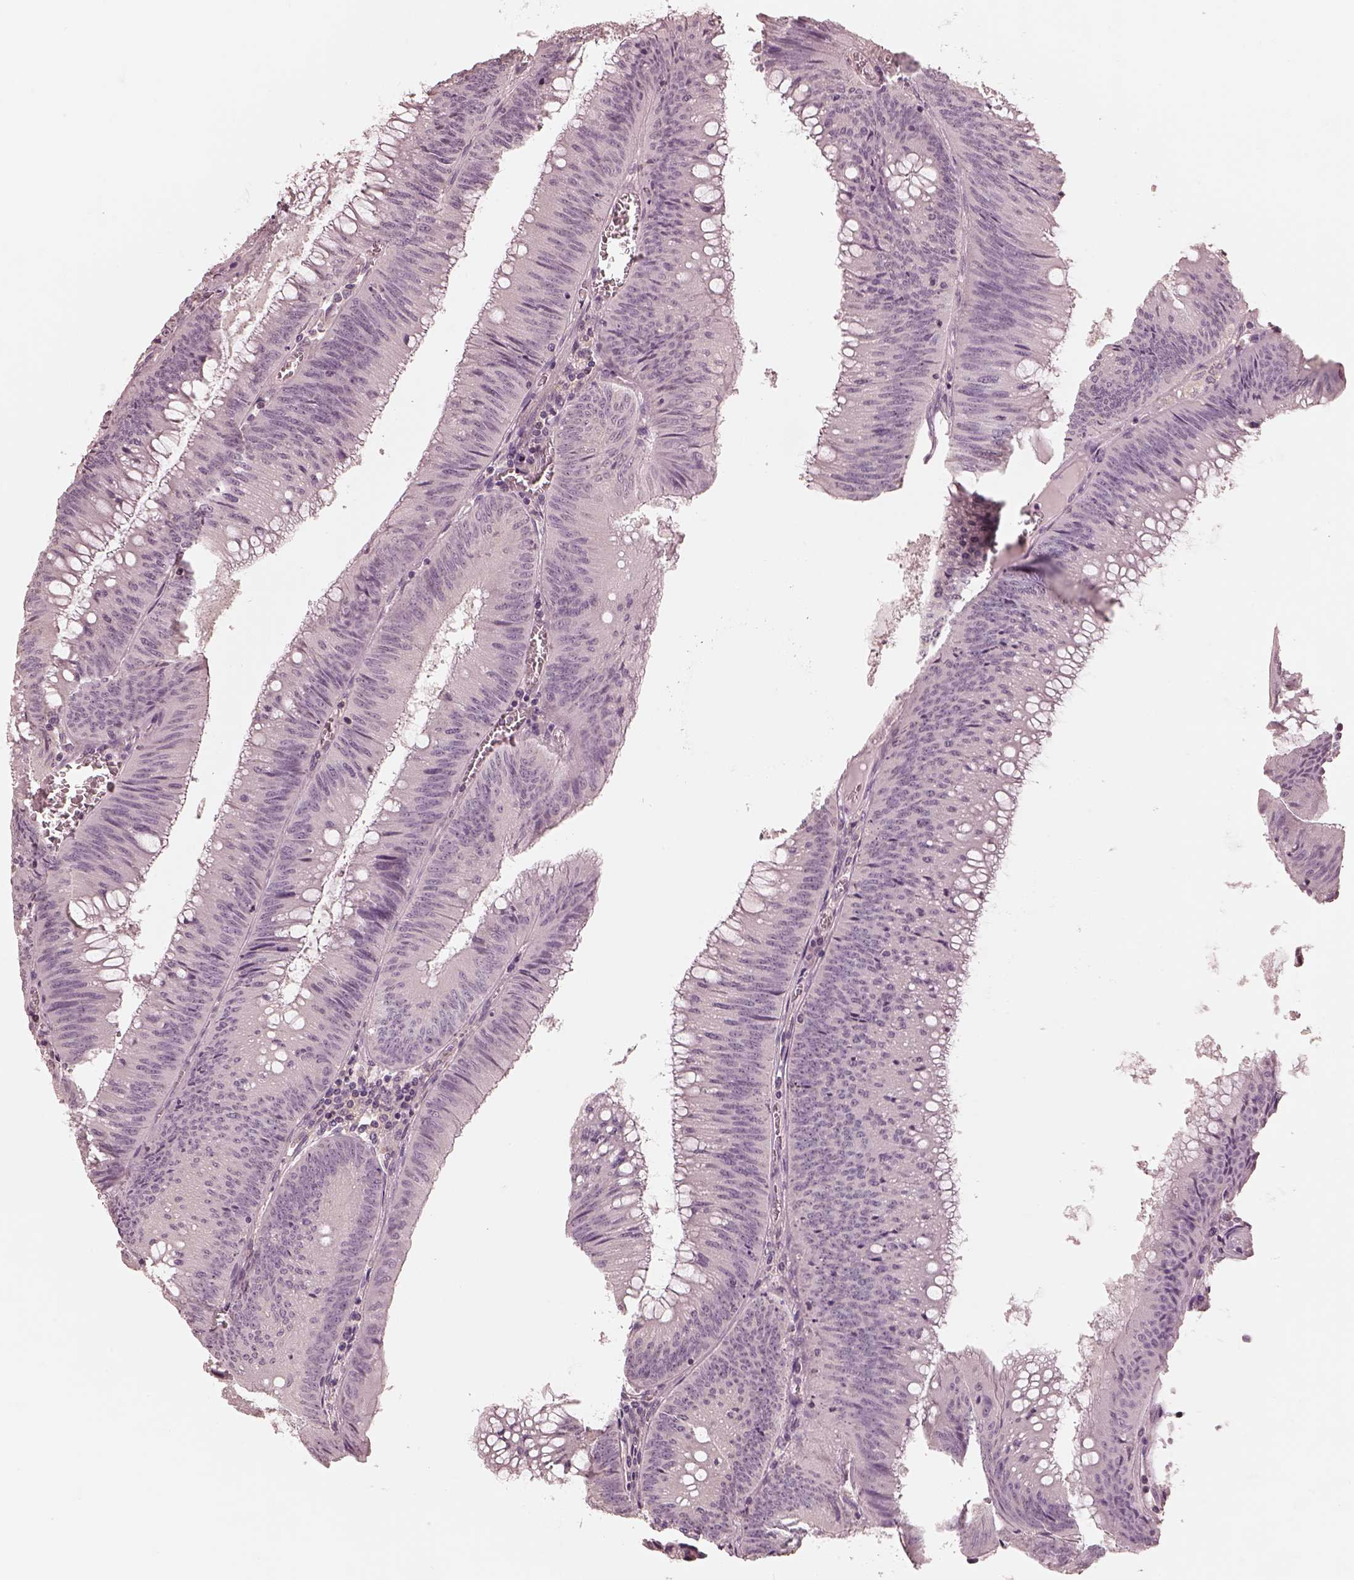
{"staining": {"intensity": "negative", "quantity": "none", "location": "none"}, "tissue": "colorectal cancer", "cell_type": "Tumor cells", "image_type": "cancer", "snomed": [{"axis": "morphology", "description": "Adenocarcinoma, NOS"}, {"axis": "topography", "description": "Rectum"}], "caption": "This is a photomicrograph of immunohistochemistry (IHC) staining of adenocarcinoma (colorectal), which shows no staining in tumor cells. (DAB IHC with hematoxylin counter stain).", "gene": "PRKACG", "patient": {"sex": "female", "age": 72}}